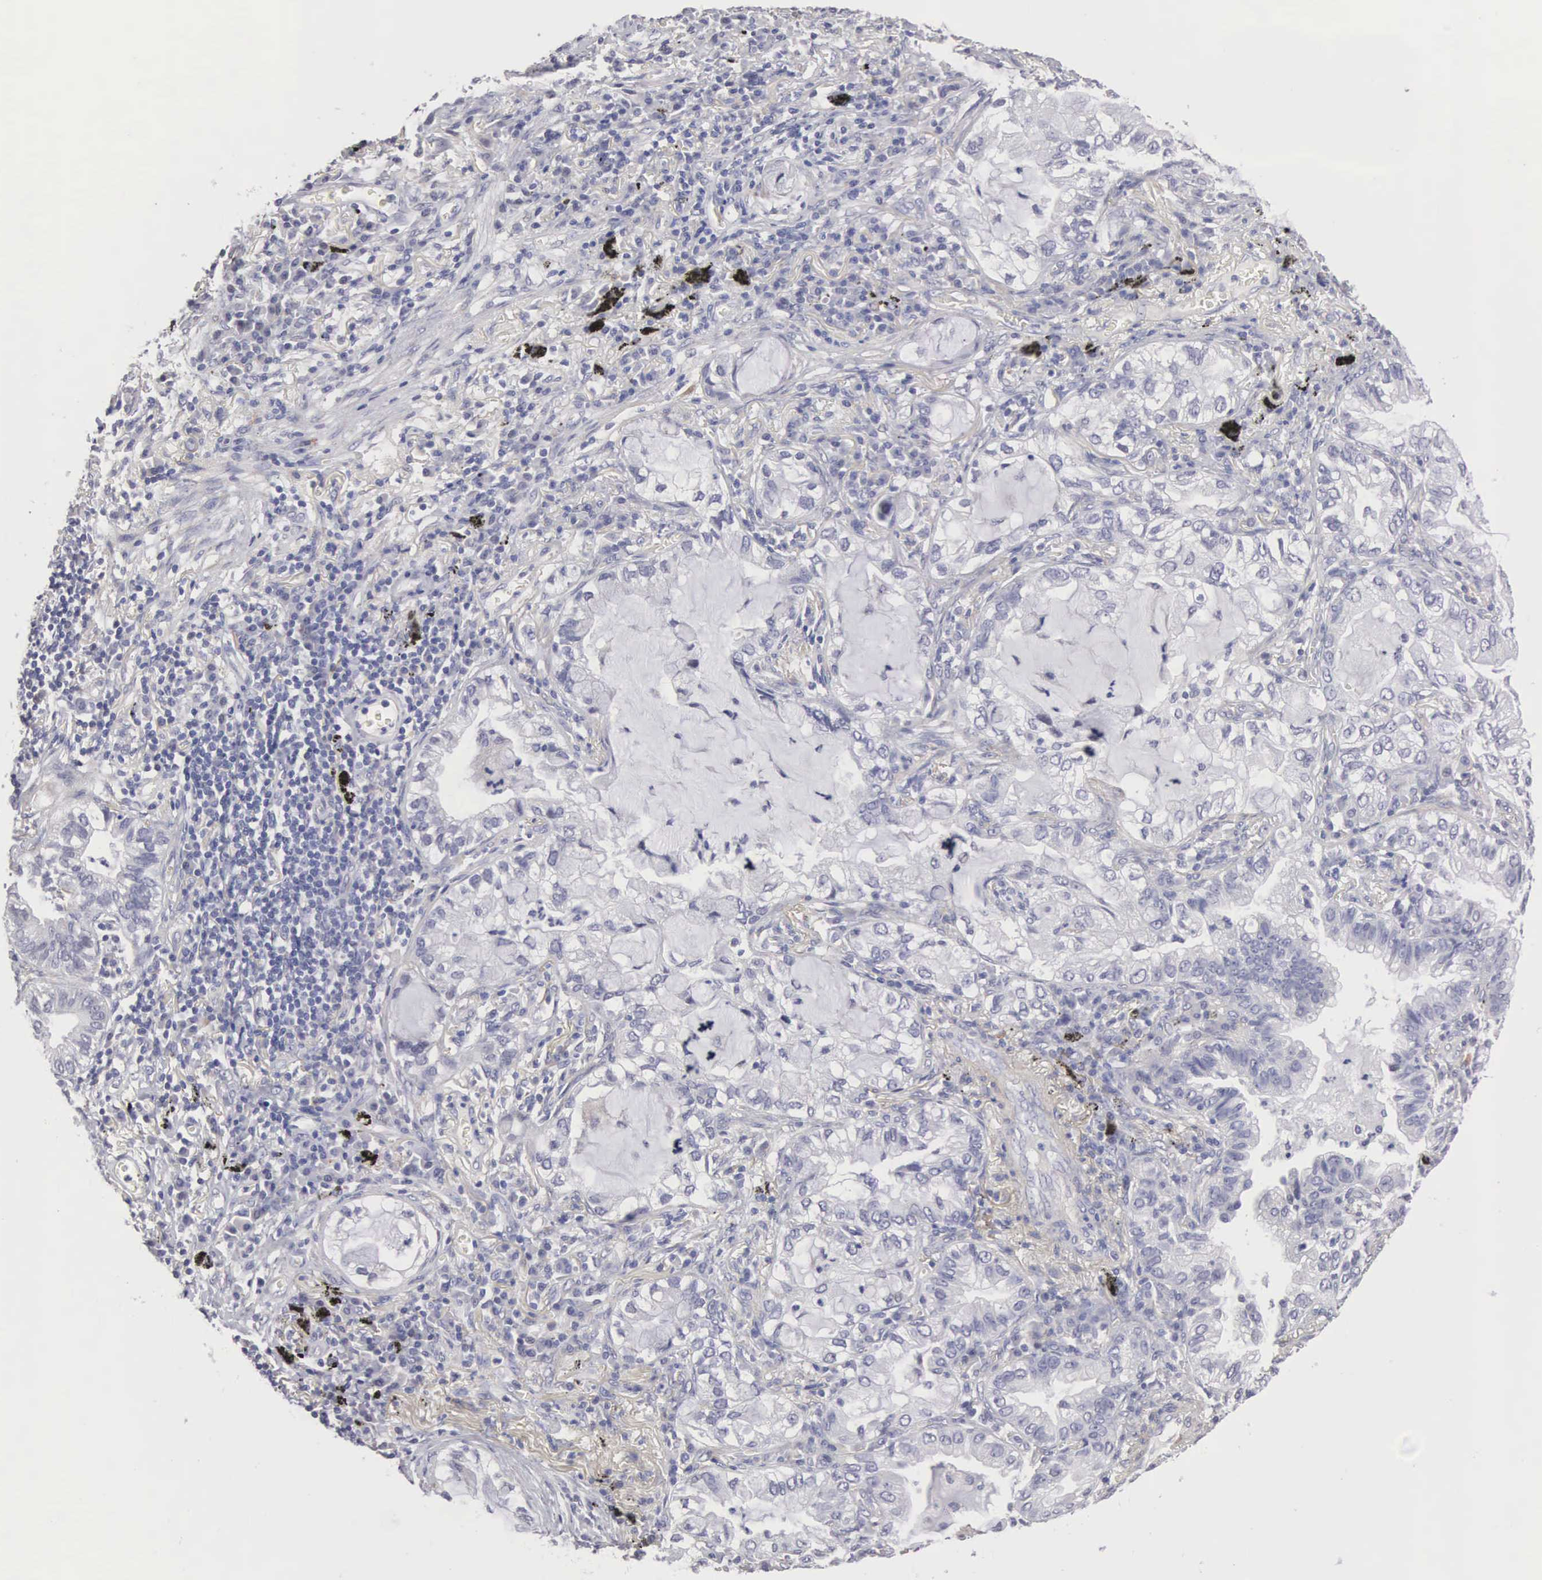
{"staining": {"intensity": "negative", "quantity": "none", "location": "none"}, "tissue": "lung cancer", "cell_type": "Tumor cells", "image_type": "cancer", "snomed": [{"axis": "morphology", "description": "Adenocarcinoma, NOS"}, {"axis": "topography", "description": "Lung"}], "caption": "This image is of lung cancer stained with immunohistochemistry (IHC) to label a protein in brown with the nuclei are counter-stained blue. There is no positivity in tumor cells.", "gene": "ELFN2", "patient": {"sex": "female", "age": 50}}